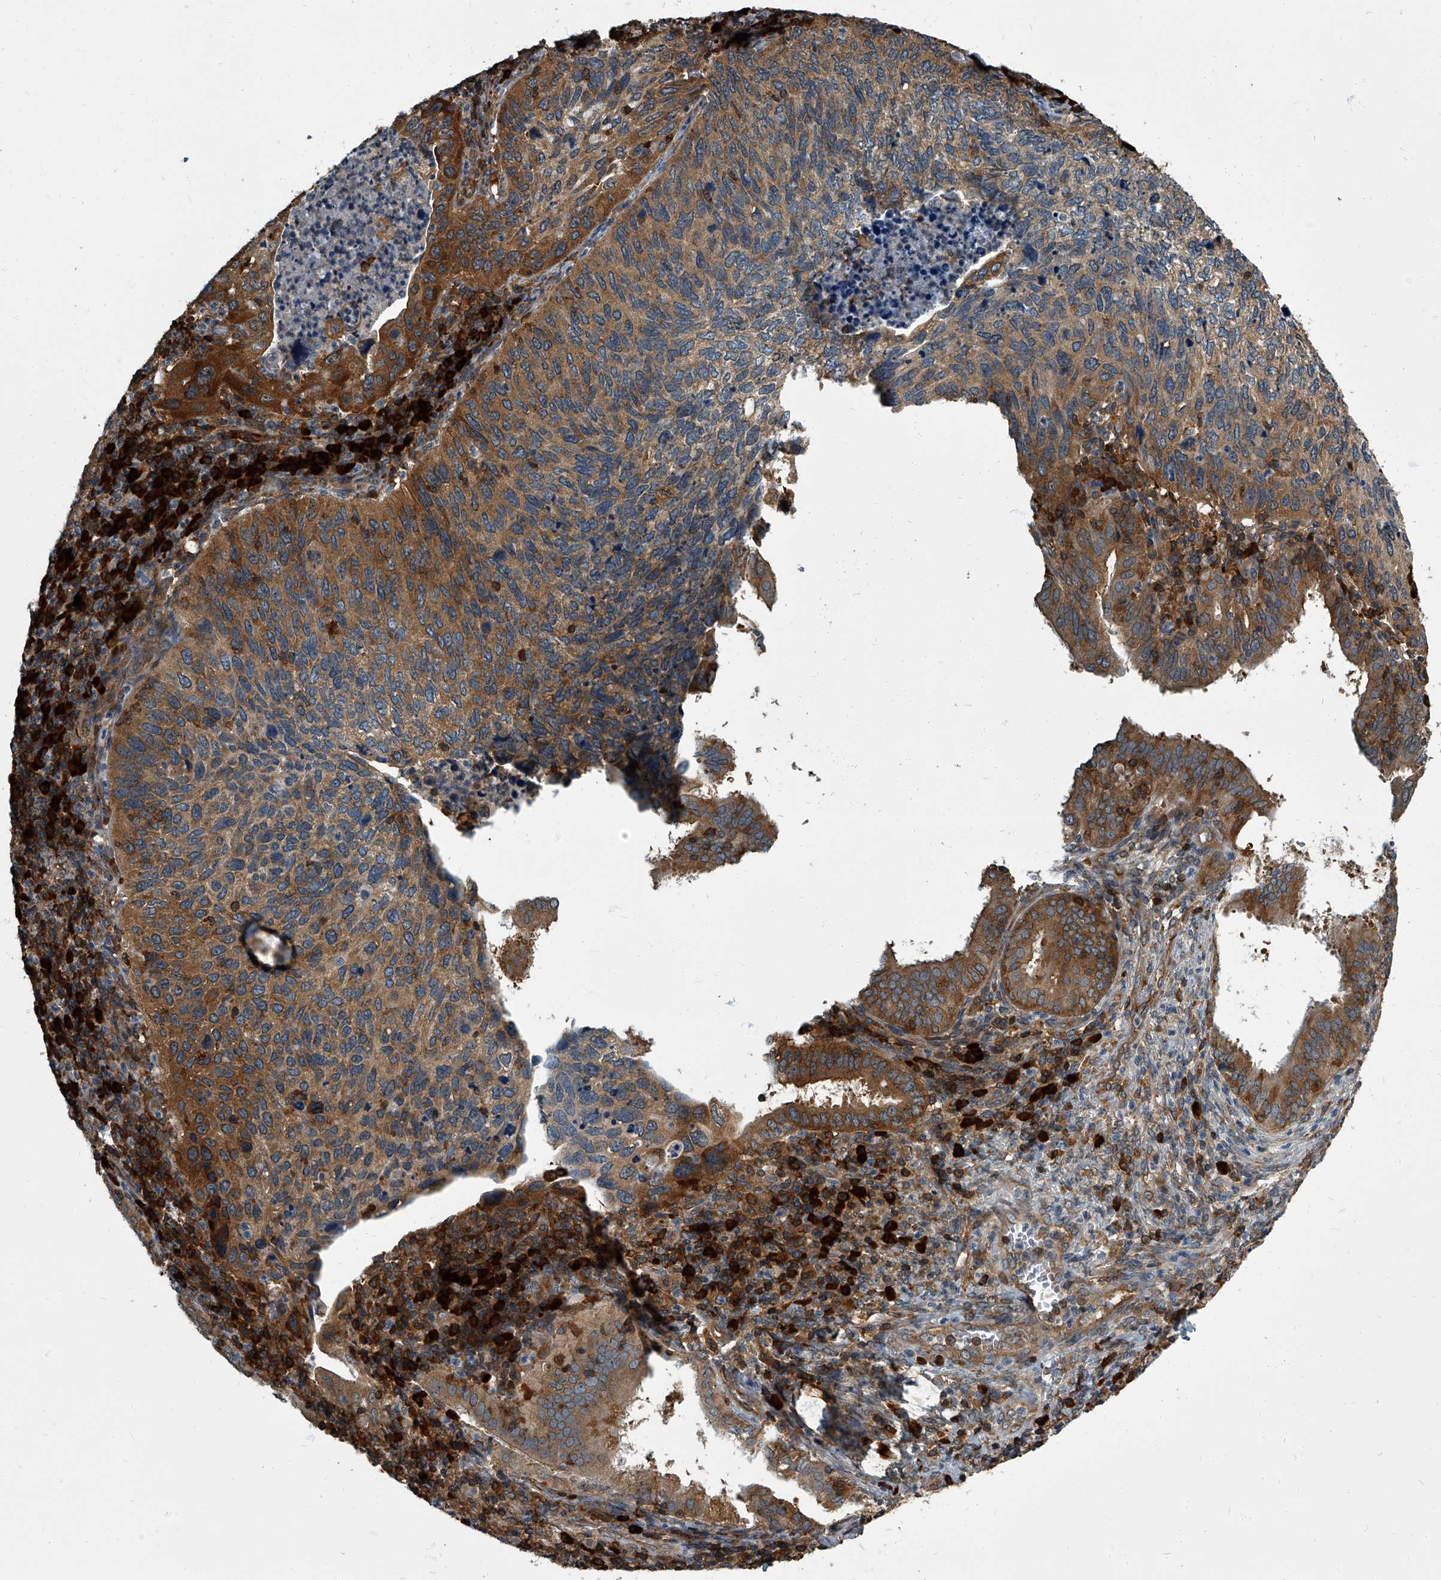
{"staining": {"intensity": "moderate", "quantity": ">75%", "location": "cytoplasmic/membranous"}, "tissue": "cervical cancer", "cell_type": "Tumor cells", "image_type": "cancer", "snomed": [{"axis": "morphology", "description": "Squamous cell carcinoma, NOS"}, {"axis": "topography", "description": "Cervix"}], "caption": "Immunohistochemistry histopathology image of cervical squamous cell carcinoma stained for a protein (brown), which demonstrates medium levels of moderate cytoplasmic/membranous positivity in approximately >75% of tumor cells.", "gene": "CDV3", "patient": {"sex": "female", "age": 38}}